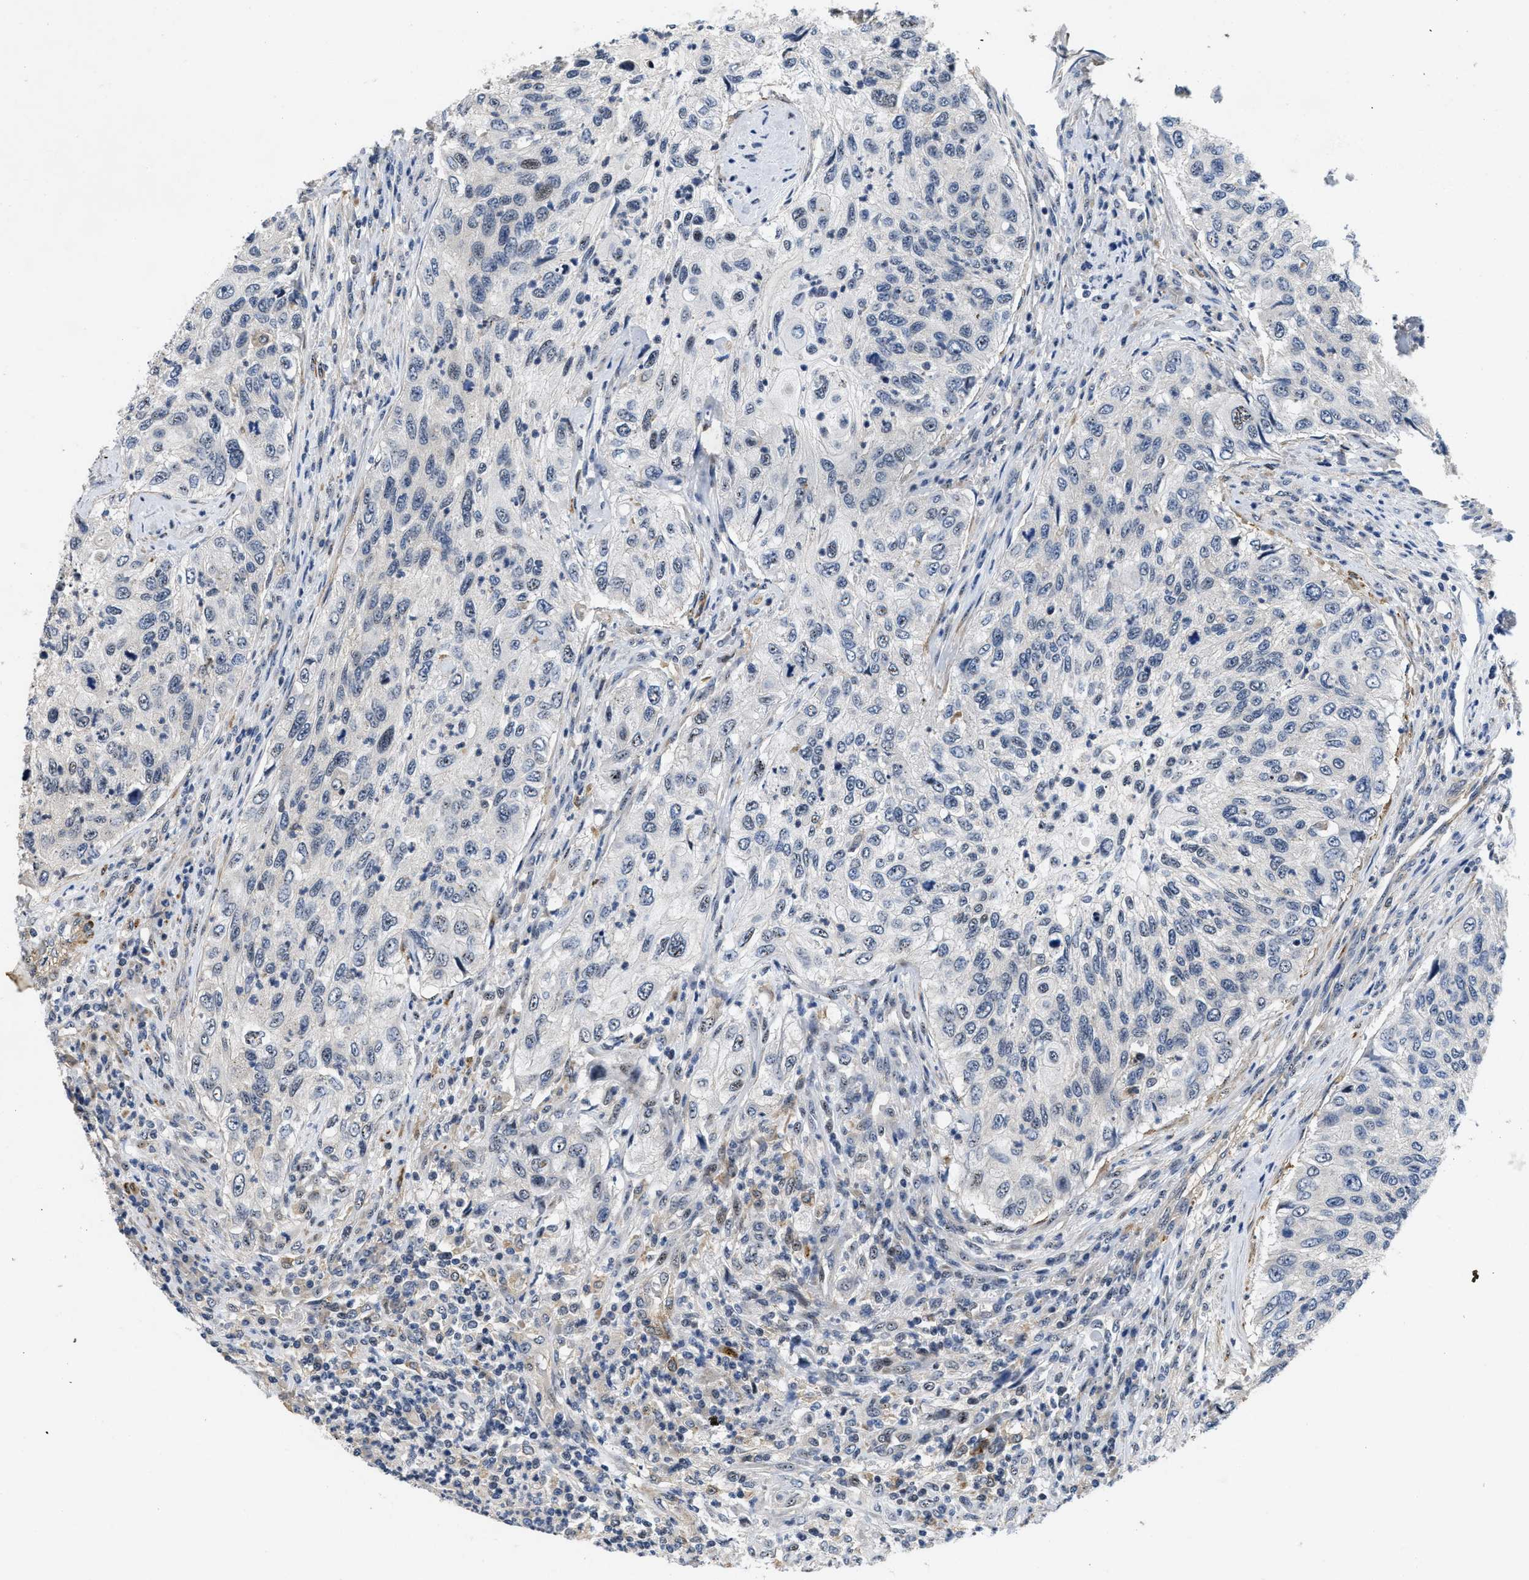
{"staining": {"intensity": "negative", "quantity": "none", "location": "none"}, "tissue": "urothelial cancer", "cell_type": "Tumor cells", "image_type": "cancer", "snomed": [{"axis": "morphology", "description": "Urothelial carcinoma, High grade"}, {"axis": "topography", "description": "Urinary bladder"}], "caption": "Human urothelial cancer stained for a protein using immunohistochemistry reveals no expression in tumor cells.", "gene": "VIP", "patient": {"sex": "female", "age": 60}}